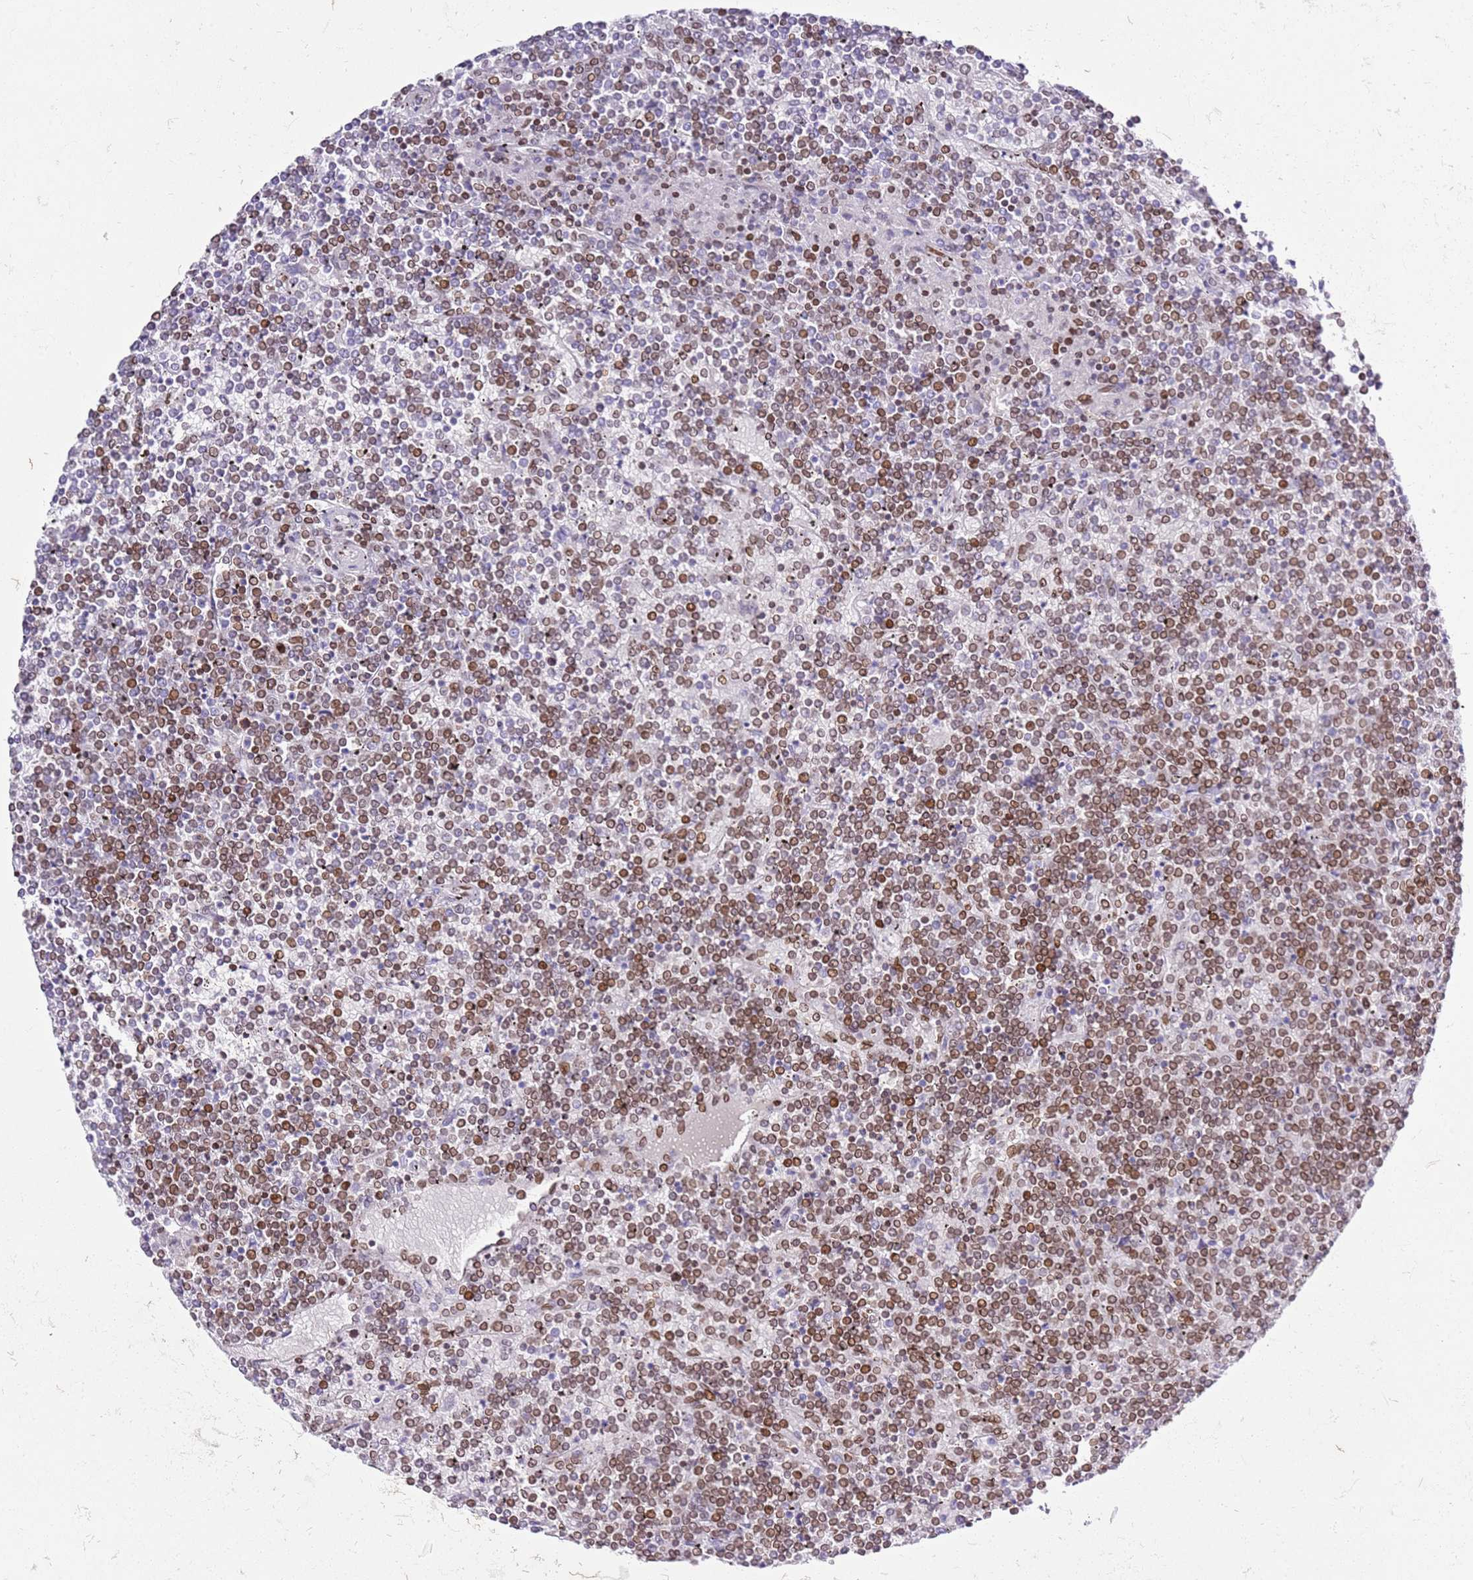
{"staining": {"intensity": "moderate", "quantity": "25%-75%", "location": "cytoplasmic/membranous,nuclear"}, "tissue": "lymphoma", "cell_type": "Tumor cells", "image_type": "cancer", "snomed": [{"axis": "morphology", "description": "Malignant lymphoma, non-Hodgkin's type, Low grade"}, {"axis": "topography", "description": "Spleen"}], "caption": "Lymphoma tissue reveals moderate cytoplasmic/membranous and nuclear expression in approximately 25%-75% of tumor cells, visualized by immunohistochemistry. The protein of interest is stained brown, and the nuclei are stained in blue (DAB IHC with brightfield microscopy, high magnification).", "gene": "POU6F1", "patient": {"sex": "female", "age": 19}}